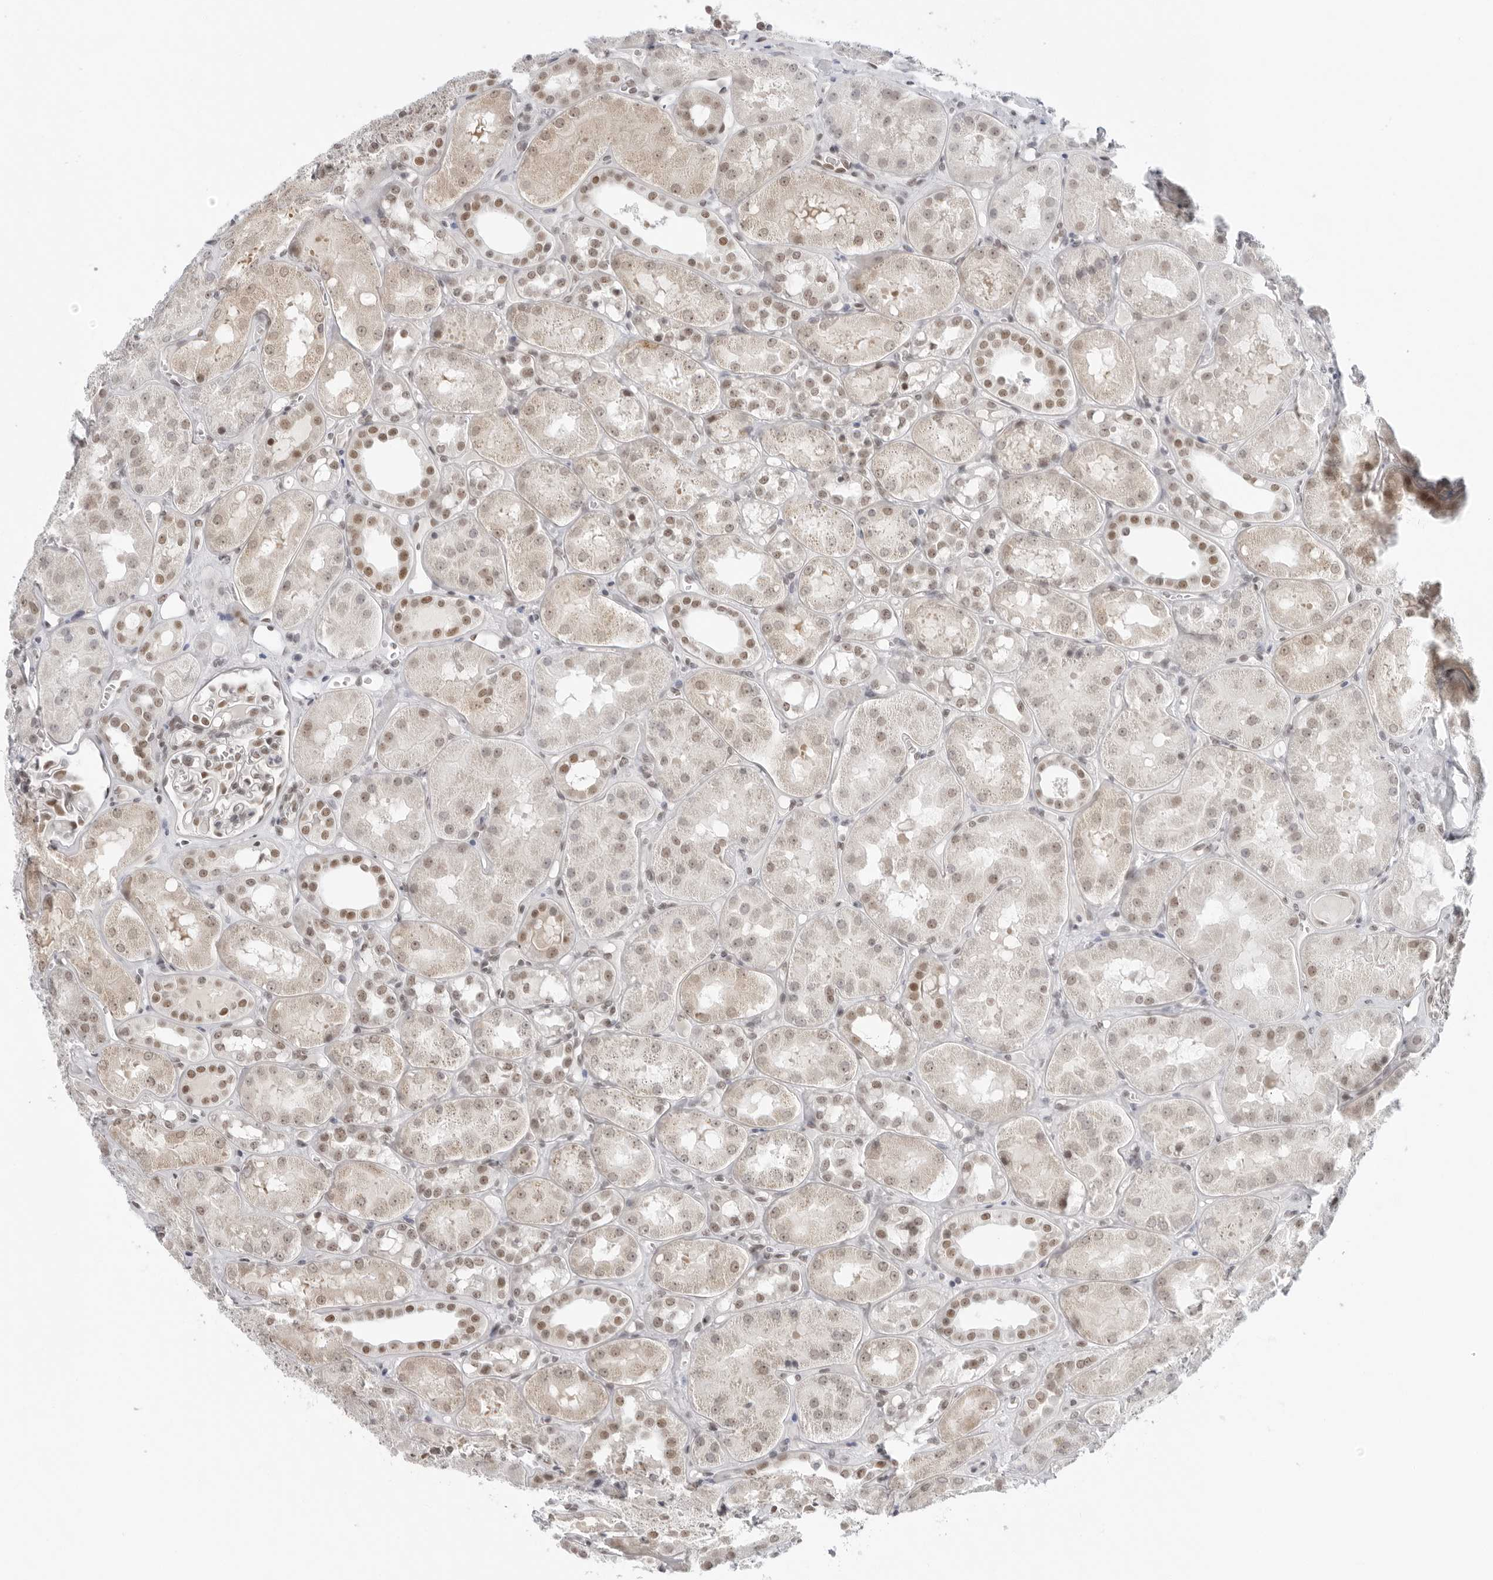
{"staining": {"intensity": "moderate", "quantity": "25%-75%", "location": "nuclear"}, "tissue": "kidney", "cell_type": "Cells in glomeruli", "image_type": "normal", "snomed": [{"axis": "morphology", "description": "Normal tissue, NOS"}, {"axis": "topography", "description": "Kidney"}], "caption": "Protein expression analysis of benign human kidney reveals moderate nuclear expression in about 25%-75% of cells in glomeruli. The staining was performed using DAB (3,3'-diaminobenzidine) to visualize the protein expression in brown, while the nuclei were stained in blue with hematoxylin (Magnification: 20x).", "gene": "FOXK2", "patient": {"sex": "male", "age": 16}}